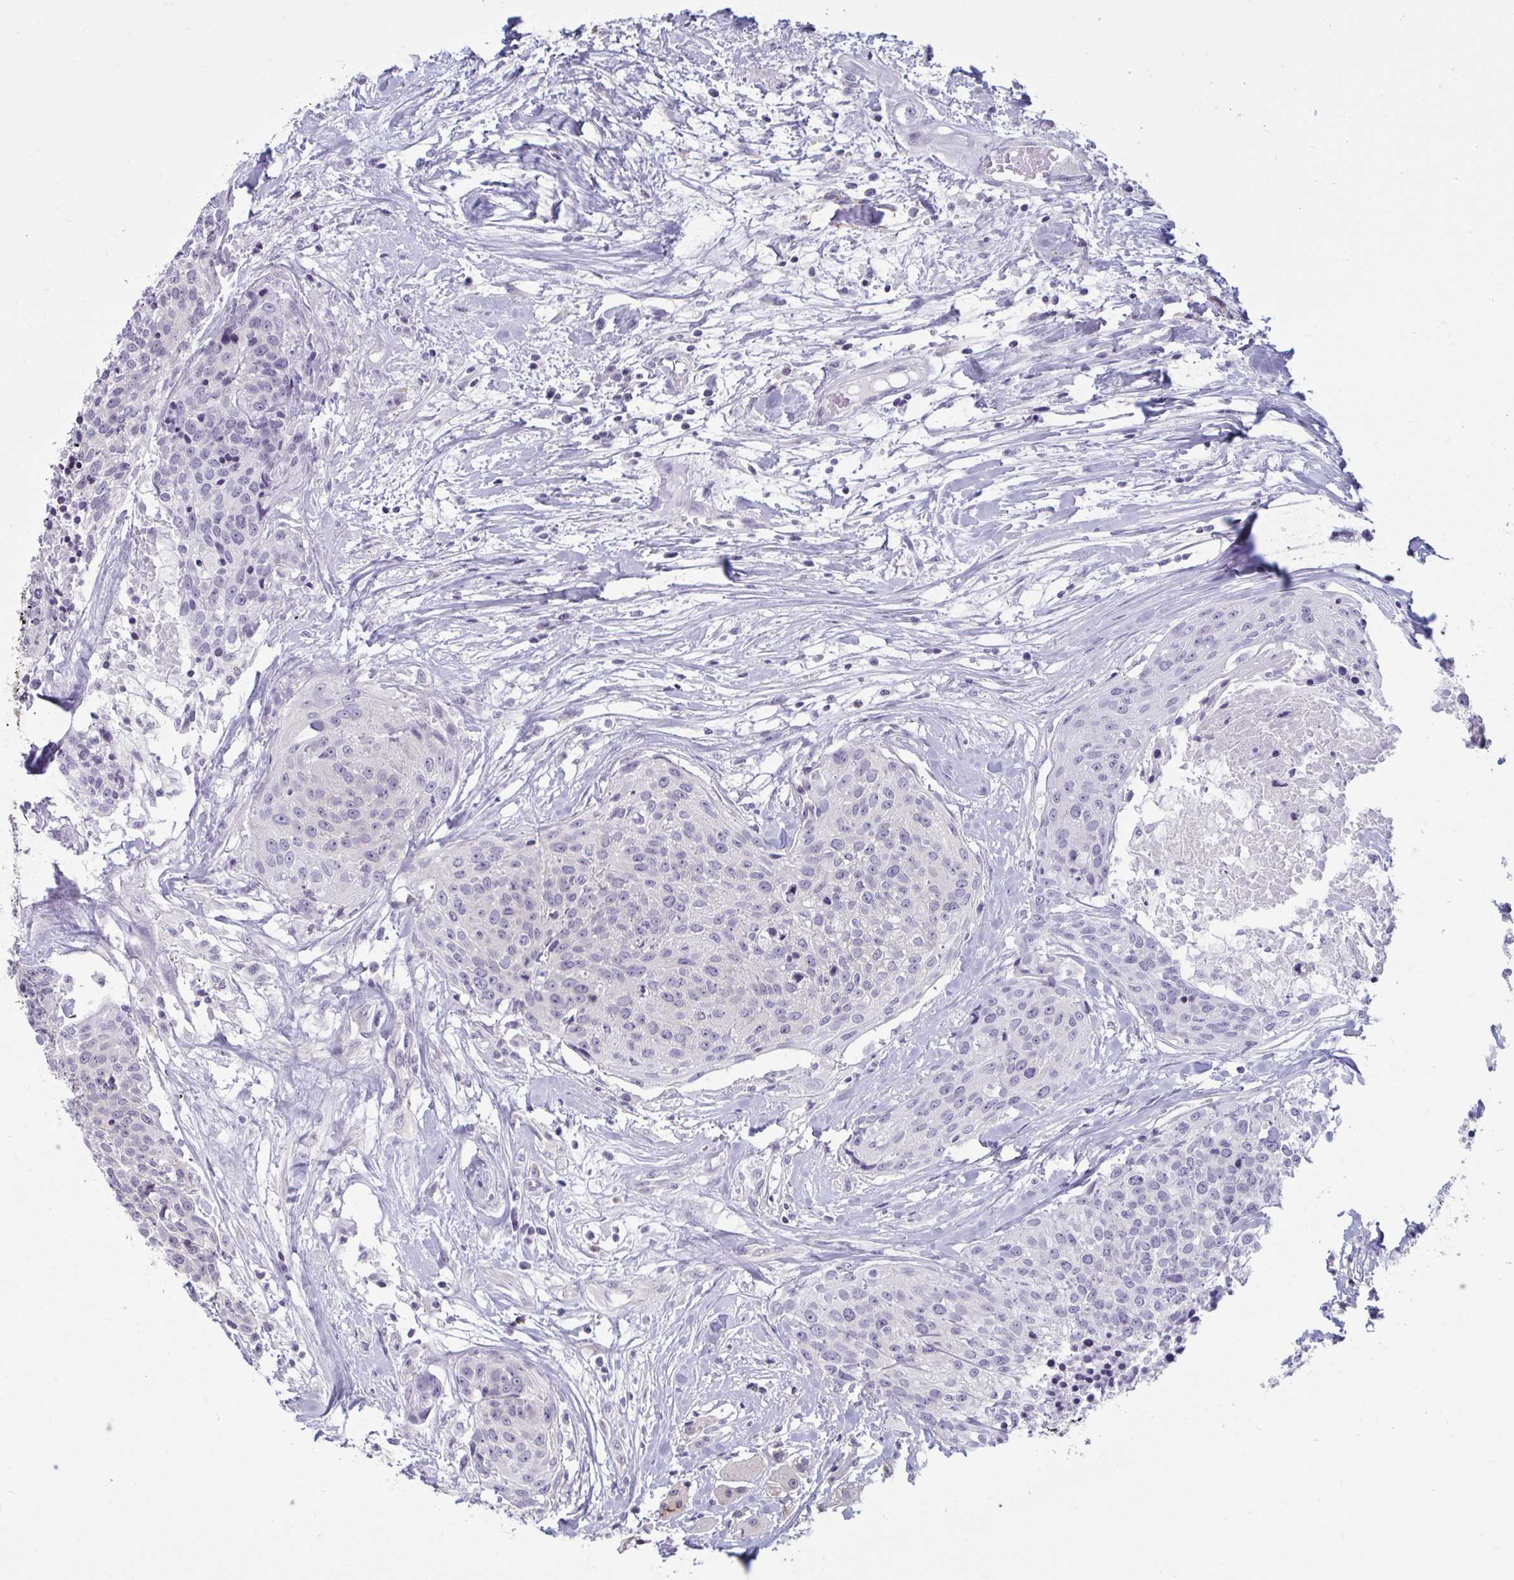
{"staining": {"intensity": "negative", "quantity": "none", "location": "none"}, "tissue": "head and neck cancer", "cell_type": "Tumor cells", "image_type": "cancer", "snomed": [{"axis": "morphology", "description": "Squamous cell carcinoma, NOS"}, {"axis": "topography", "description": "Oral tissue"}, {"axis": "topography", "description": "Head-Neck"}], "caption": "IHC photomicrograph of human head and neck cancer (squamous cell carcinoma) stained for a protein (brown), which displays no staining in tumor cells. The staining is performed using DAB brown chromogen with nuclei counter-stained in using hematoxylin.", "gene": "TBC1D4", "patient": {"sex": "male", "age": 64}}